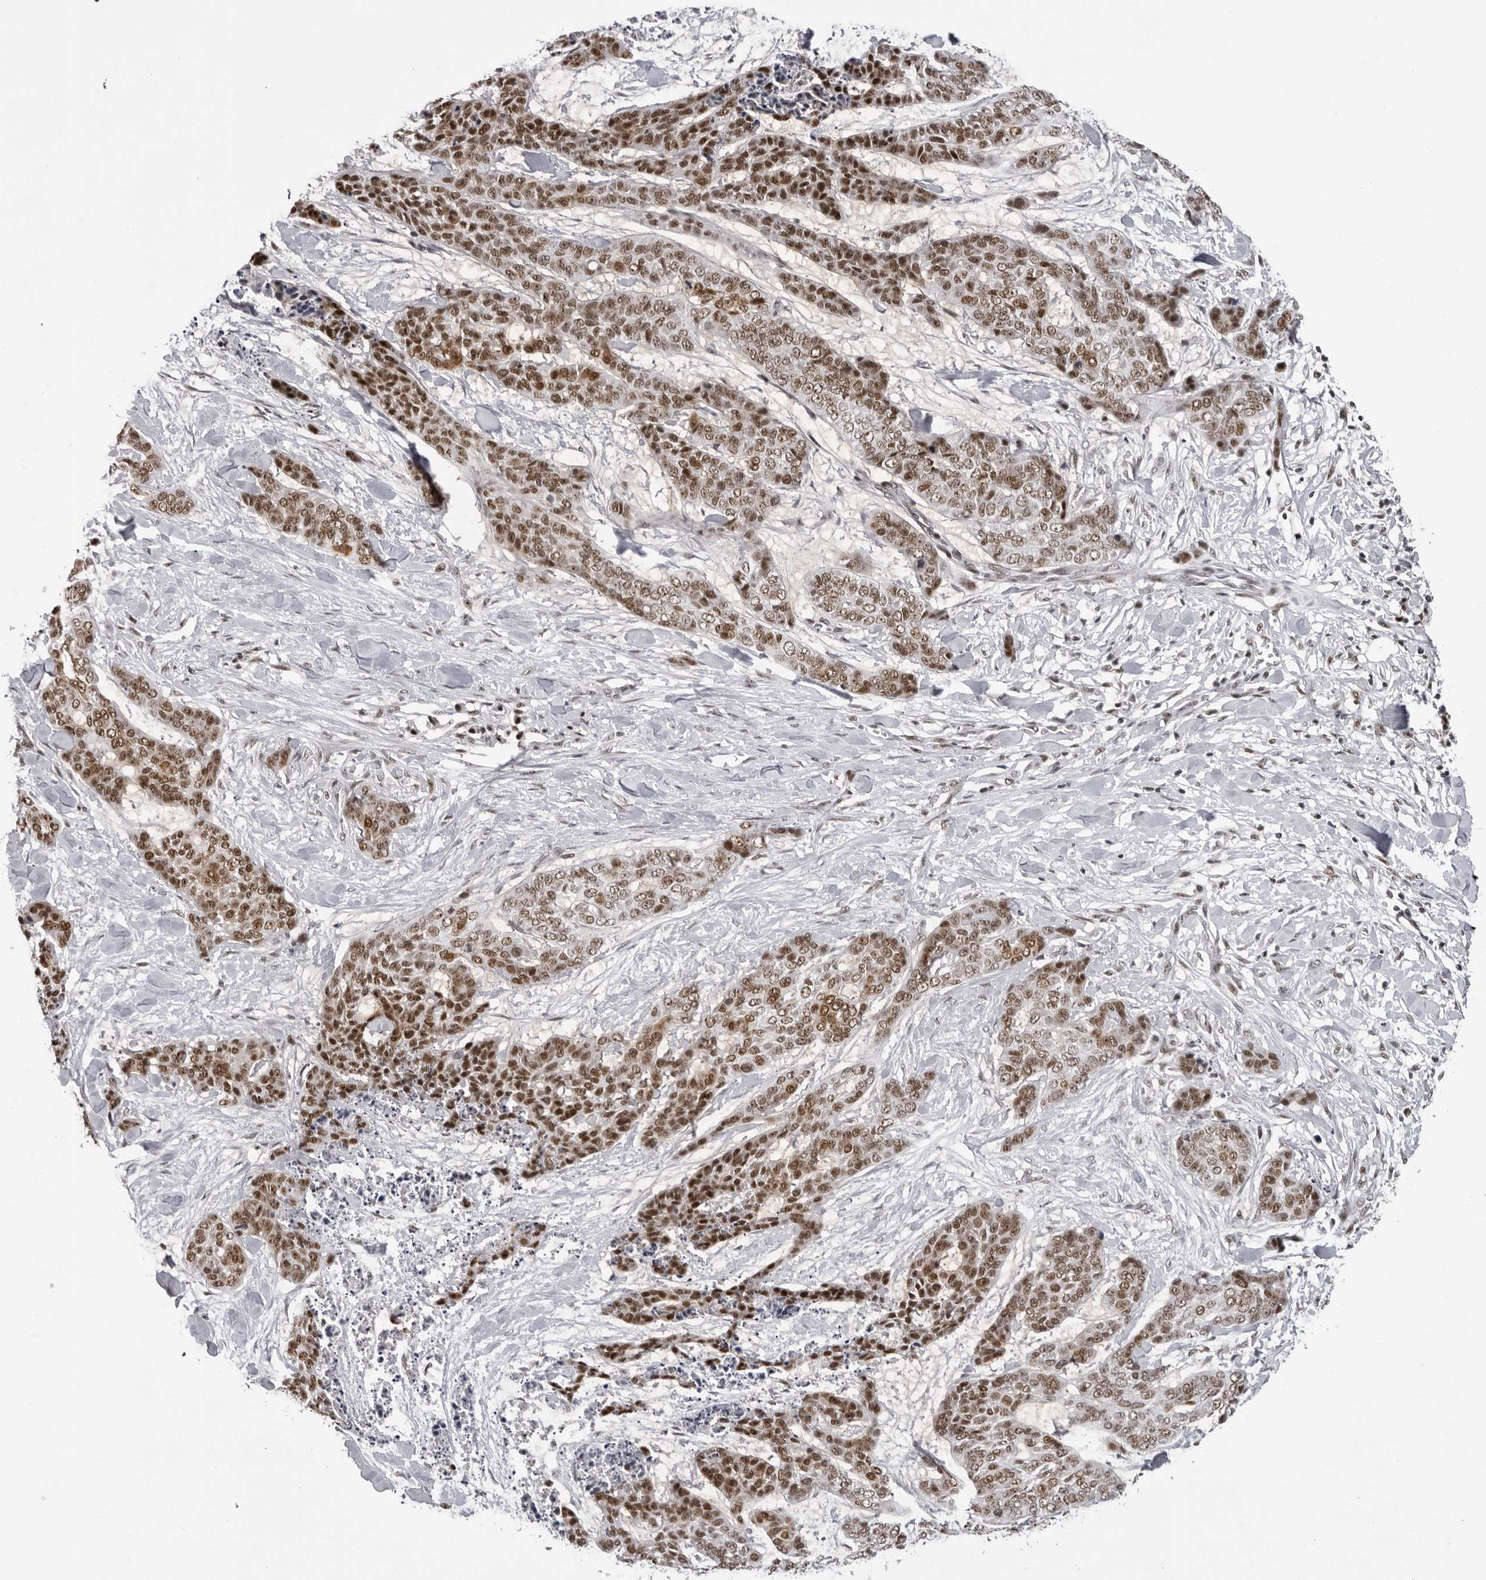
{"staining": {"intensity": "moderate", "quantity": ">75%", "location": "nuclear"}, "tissue": "skin cancer", "cell_type": "Tumor cells", "image_type": "cancer", "snomed": [{"axis": "morphology", "description": "Basal cell carcinoma"}, {"axis": "topography", "description": "Skin"}], "caption": "Moderate nuclear protein positivity is seen in about >75% of tumor cells in skin cancer.", "gene": "HEXIM2", "patient": {"sex": "female", "age": 64}}